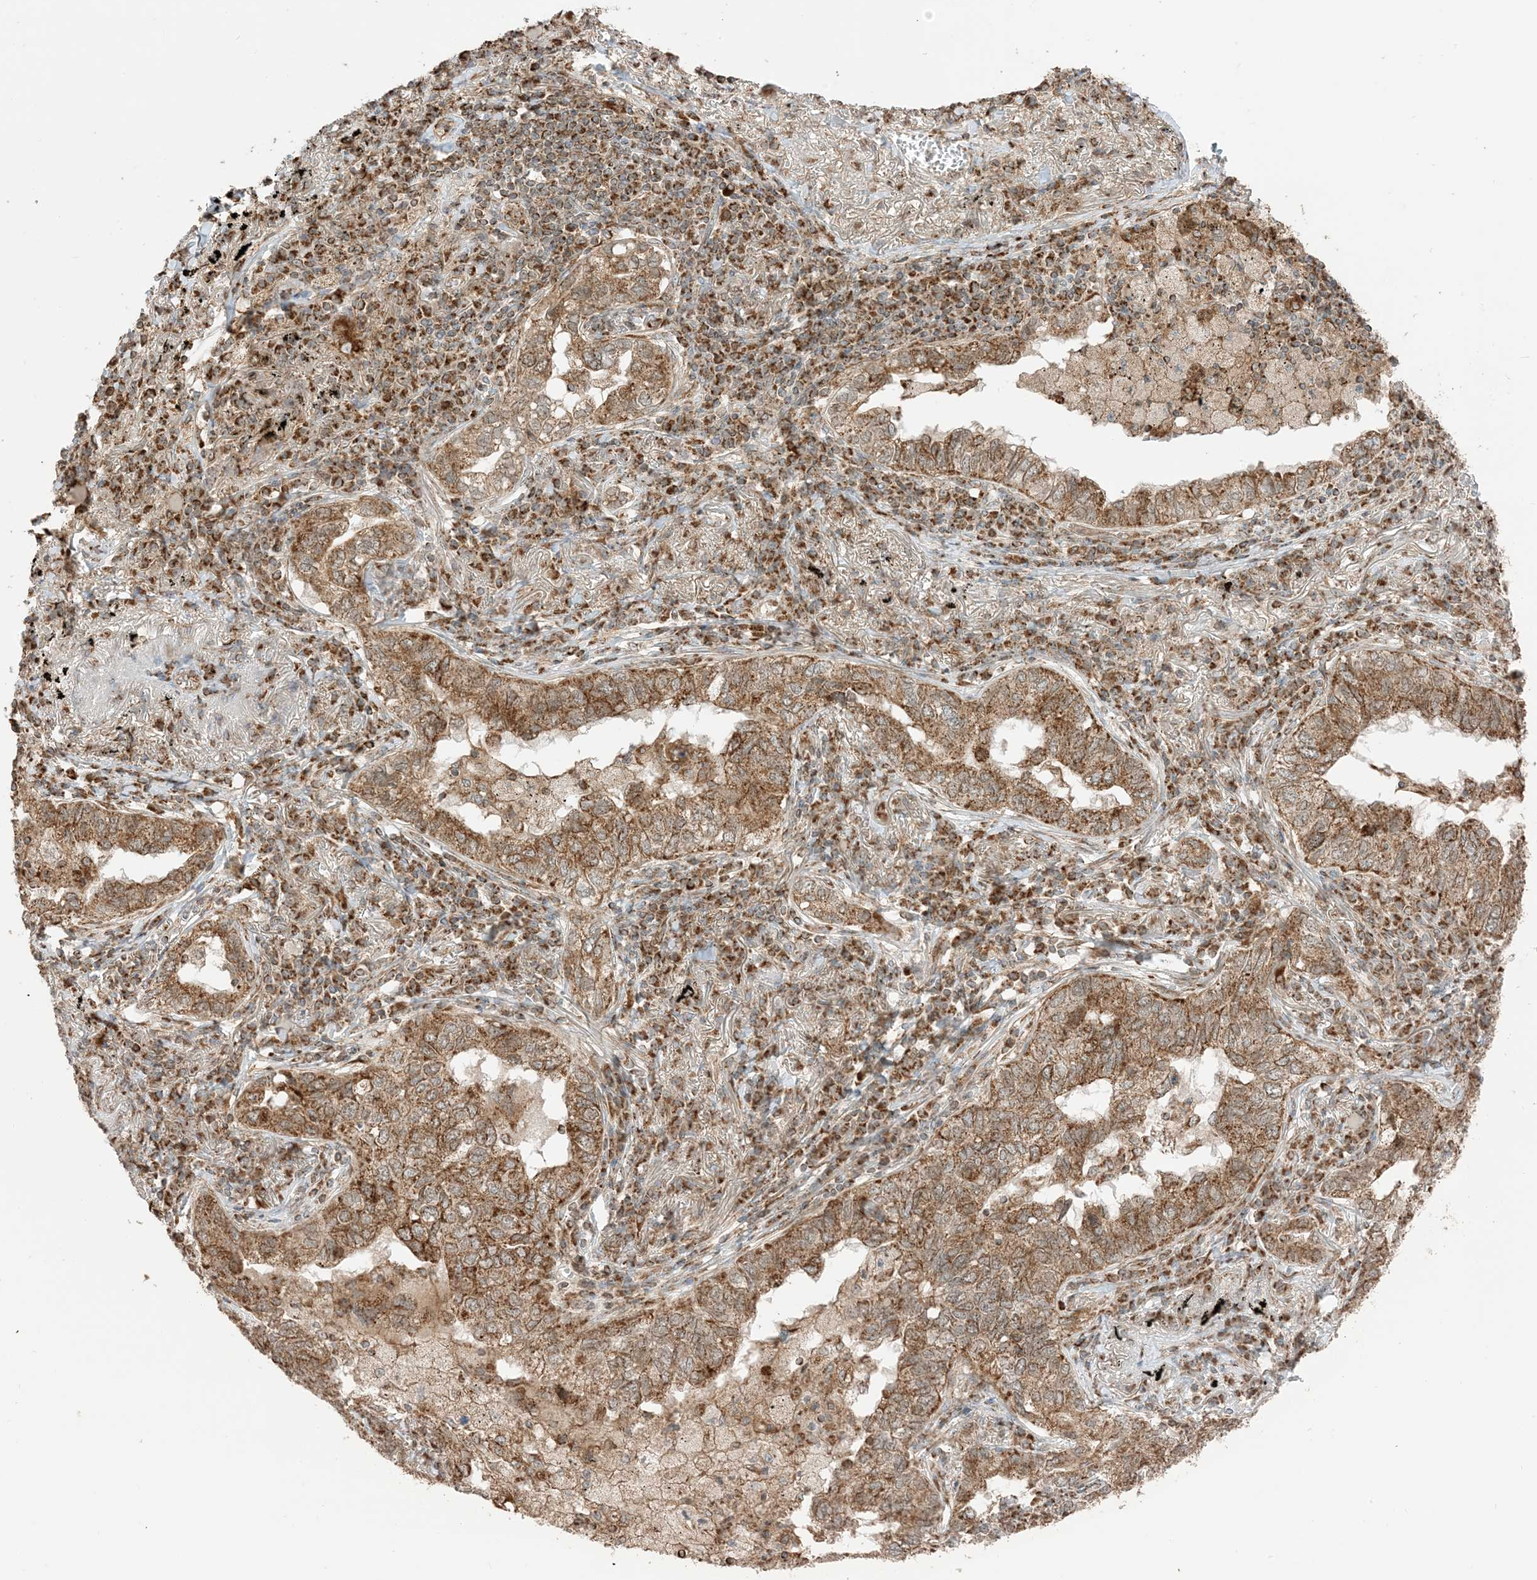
{"staining": {"intensity": "strong", "quantity": ">75%", "location": "cytoplasmic/membranous"}, "tissue": "lung cancer", "cell_type": "Tumor cells", "image_type": "cancer", "snomed": [{"axis": "morphology", "description": "Adenocarcinoma, NOS"}, {"axis": "topography", "description": "Lung"}], "caption": "IHC image of adenocarcinoma (lung) stained for a protein (brown), which exhibits high levels of strong cytoplasmic/membranous positivity in approximately >75% of tumor cells.", "gene": "N4BP3", "patient": {"sex": "male", "age": 65}}